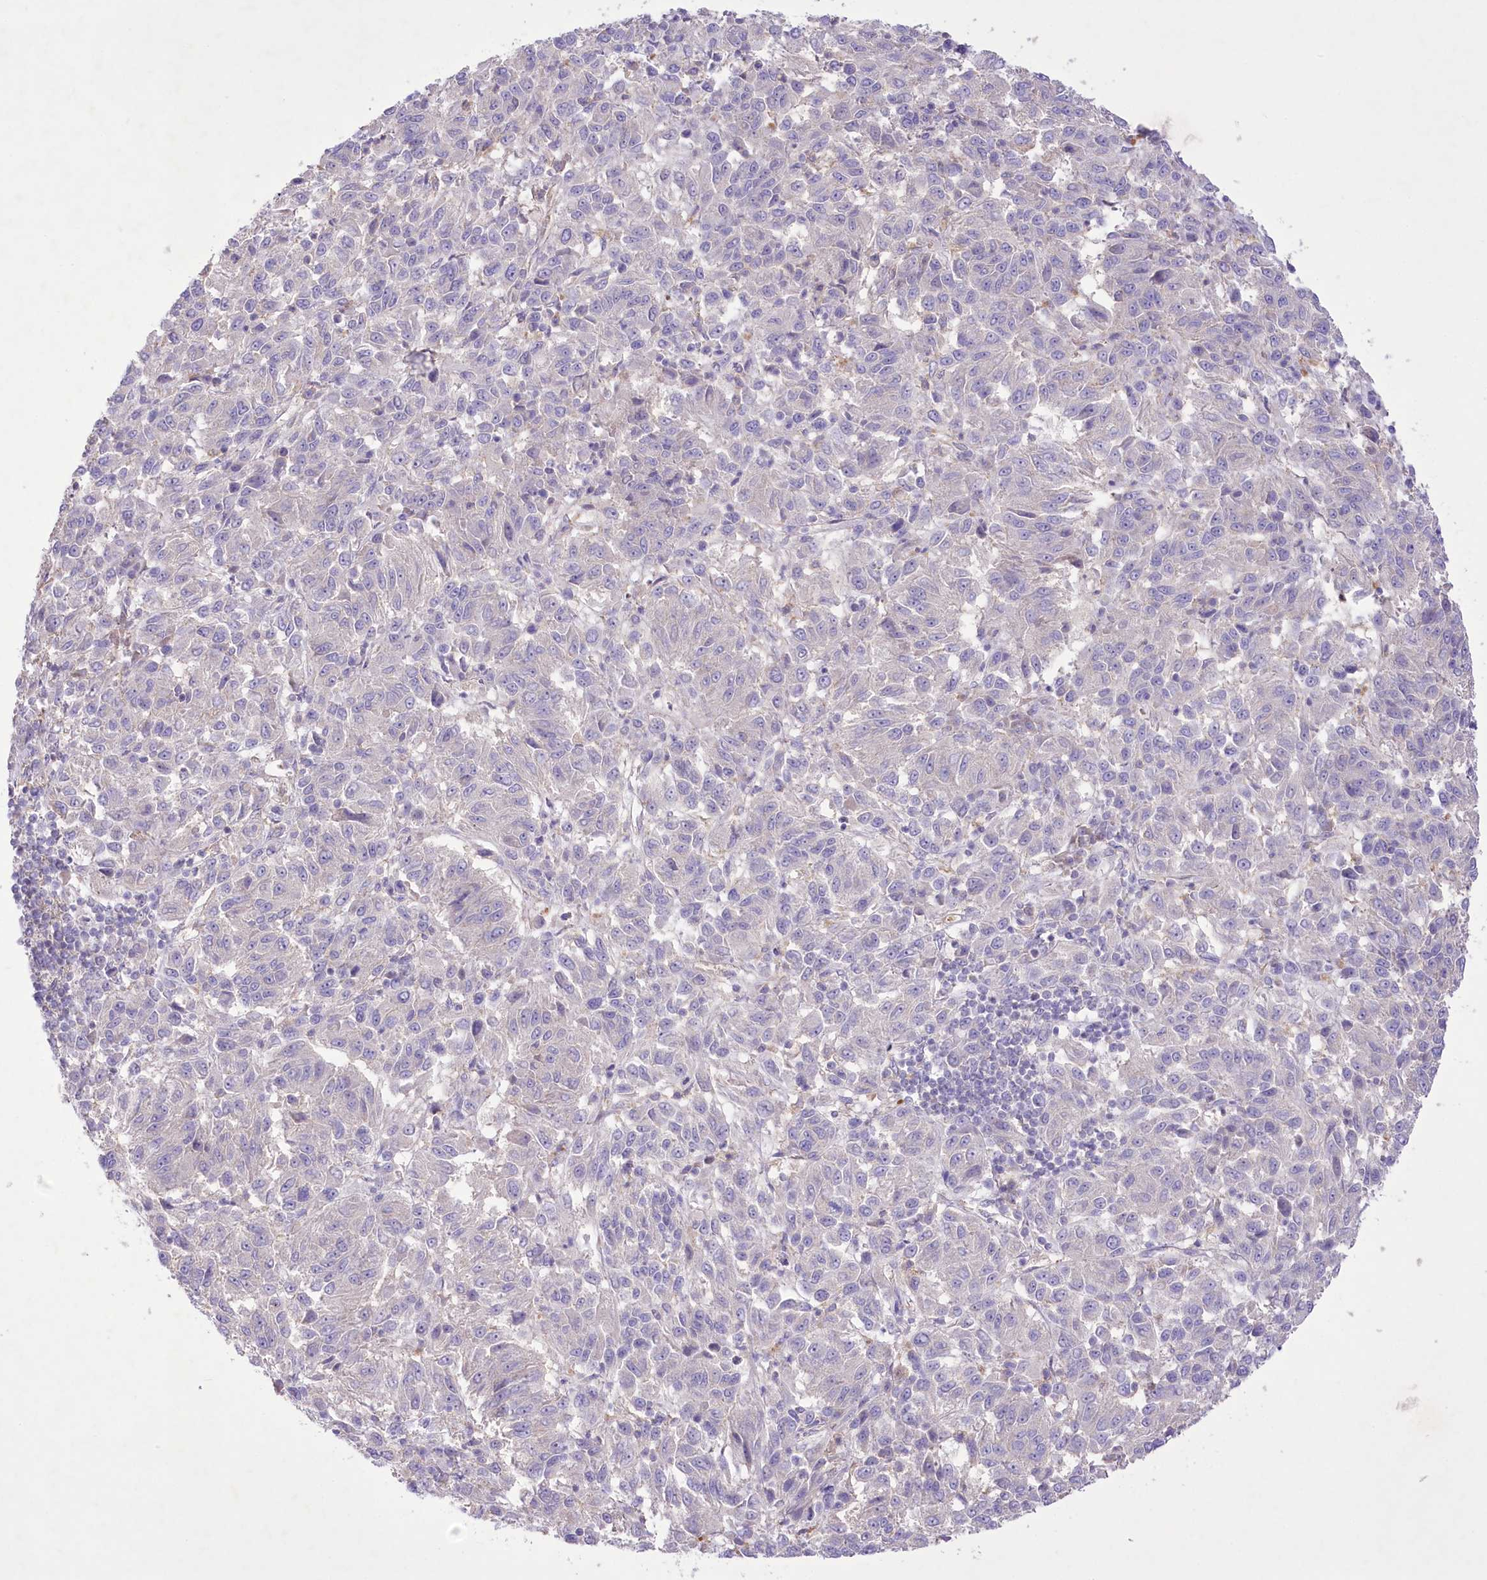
{"staining": {"intensity": "negative", "quantity": "none", "location": "none"}, "tissue": "melanoma", "cell_type": "Tumor cells", "image_type": "cancer", "snomed": [{"axis": "morphology", "description": "Malignant melanoma, Metastatic site"}, {"axis": "topography", "description": "Lung"}], "caption": "Melanoma was stained to show a protein in brown. There is no significant positivity in tumor cells.", "gene": "PRSS53", "patient": {"sex": "male", "age": 64}}